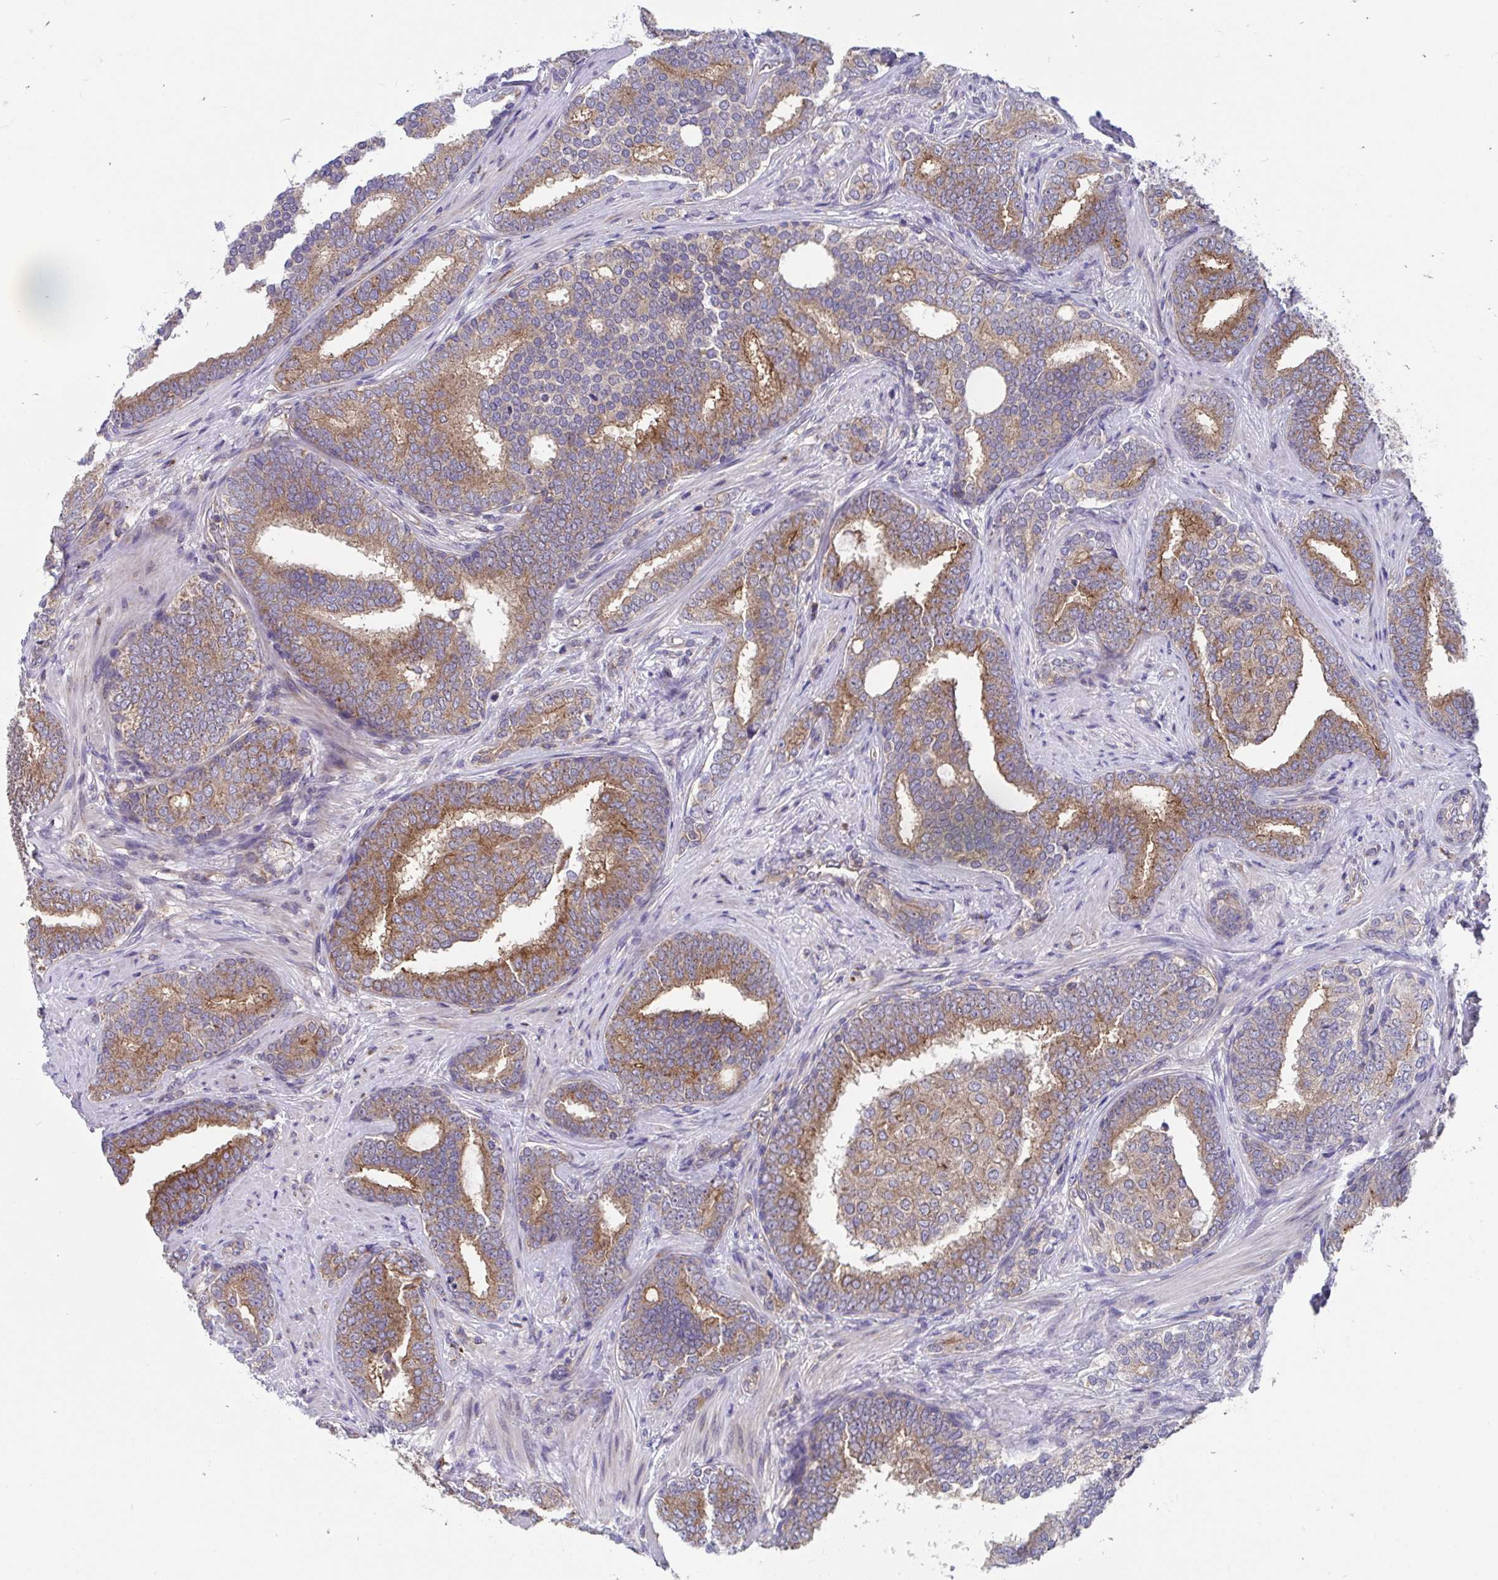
{"staining": {"intensity": "strong", "quantity": "25%-75%", "location": "cytoplasmic/membranous"}, "tissue": "prostate cancer", "cell_type": "Tumor cells", "image_type": "cancer", "snomed": [{"axis": "morphology", "description": "Adenocarcinoma, High grade"}, {"axis": "topography", "description": "Prostate"}], "caption": "A photomicrograph of prostate cancer (high-grade adenocarcinoma) stained for a protein demonstrates strong cytoplasmic/membranous brown staining in tumor cells. The protein of interest is shown in brown color, while the nuclei are stained blue.", "gene": "FHIP1B", "patient": {"sex": "male", "age": 72}}